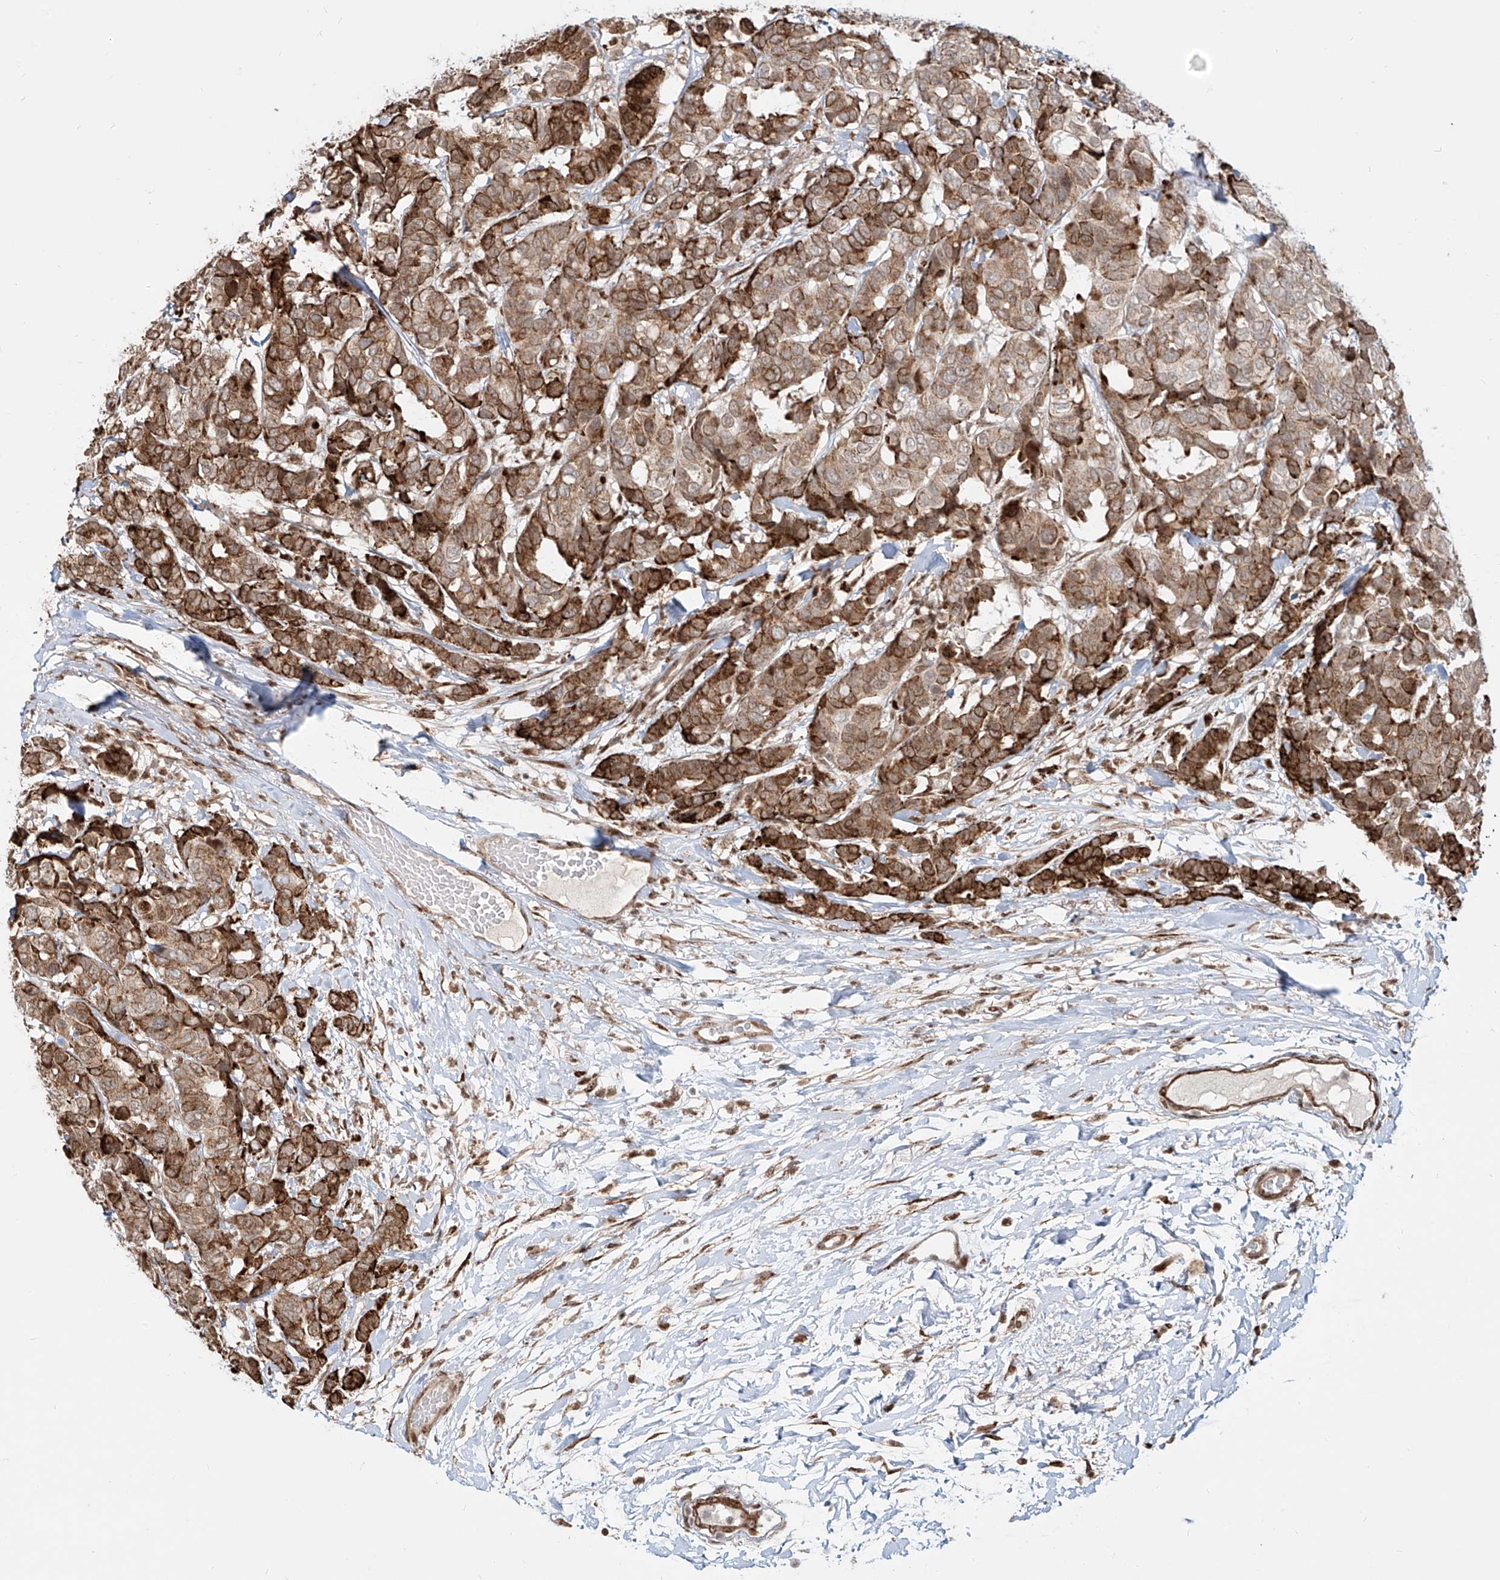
{"staining": {"intensity": "moderate", "quantity": ">75%", "location": "cytoplasmic/membranous"}, "tissue": "breast cancer", "cell_type": "Tumor cells", "image_type": "cancer", "snomed": [{"axis": "morphology", "description": "Duct carcinoma"}, {"axis": "topography", "description": "Breast"}], "caption": "Moderate cytoplasmic/membranous protein staining is appreciated in approximately >75% of tumor cells in invasive ductal carcinoma (breast).", "gene": "ZNF710", "patient": {"sex": "female", "age": 87}}